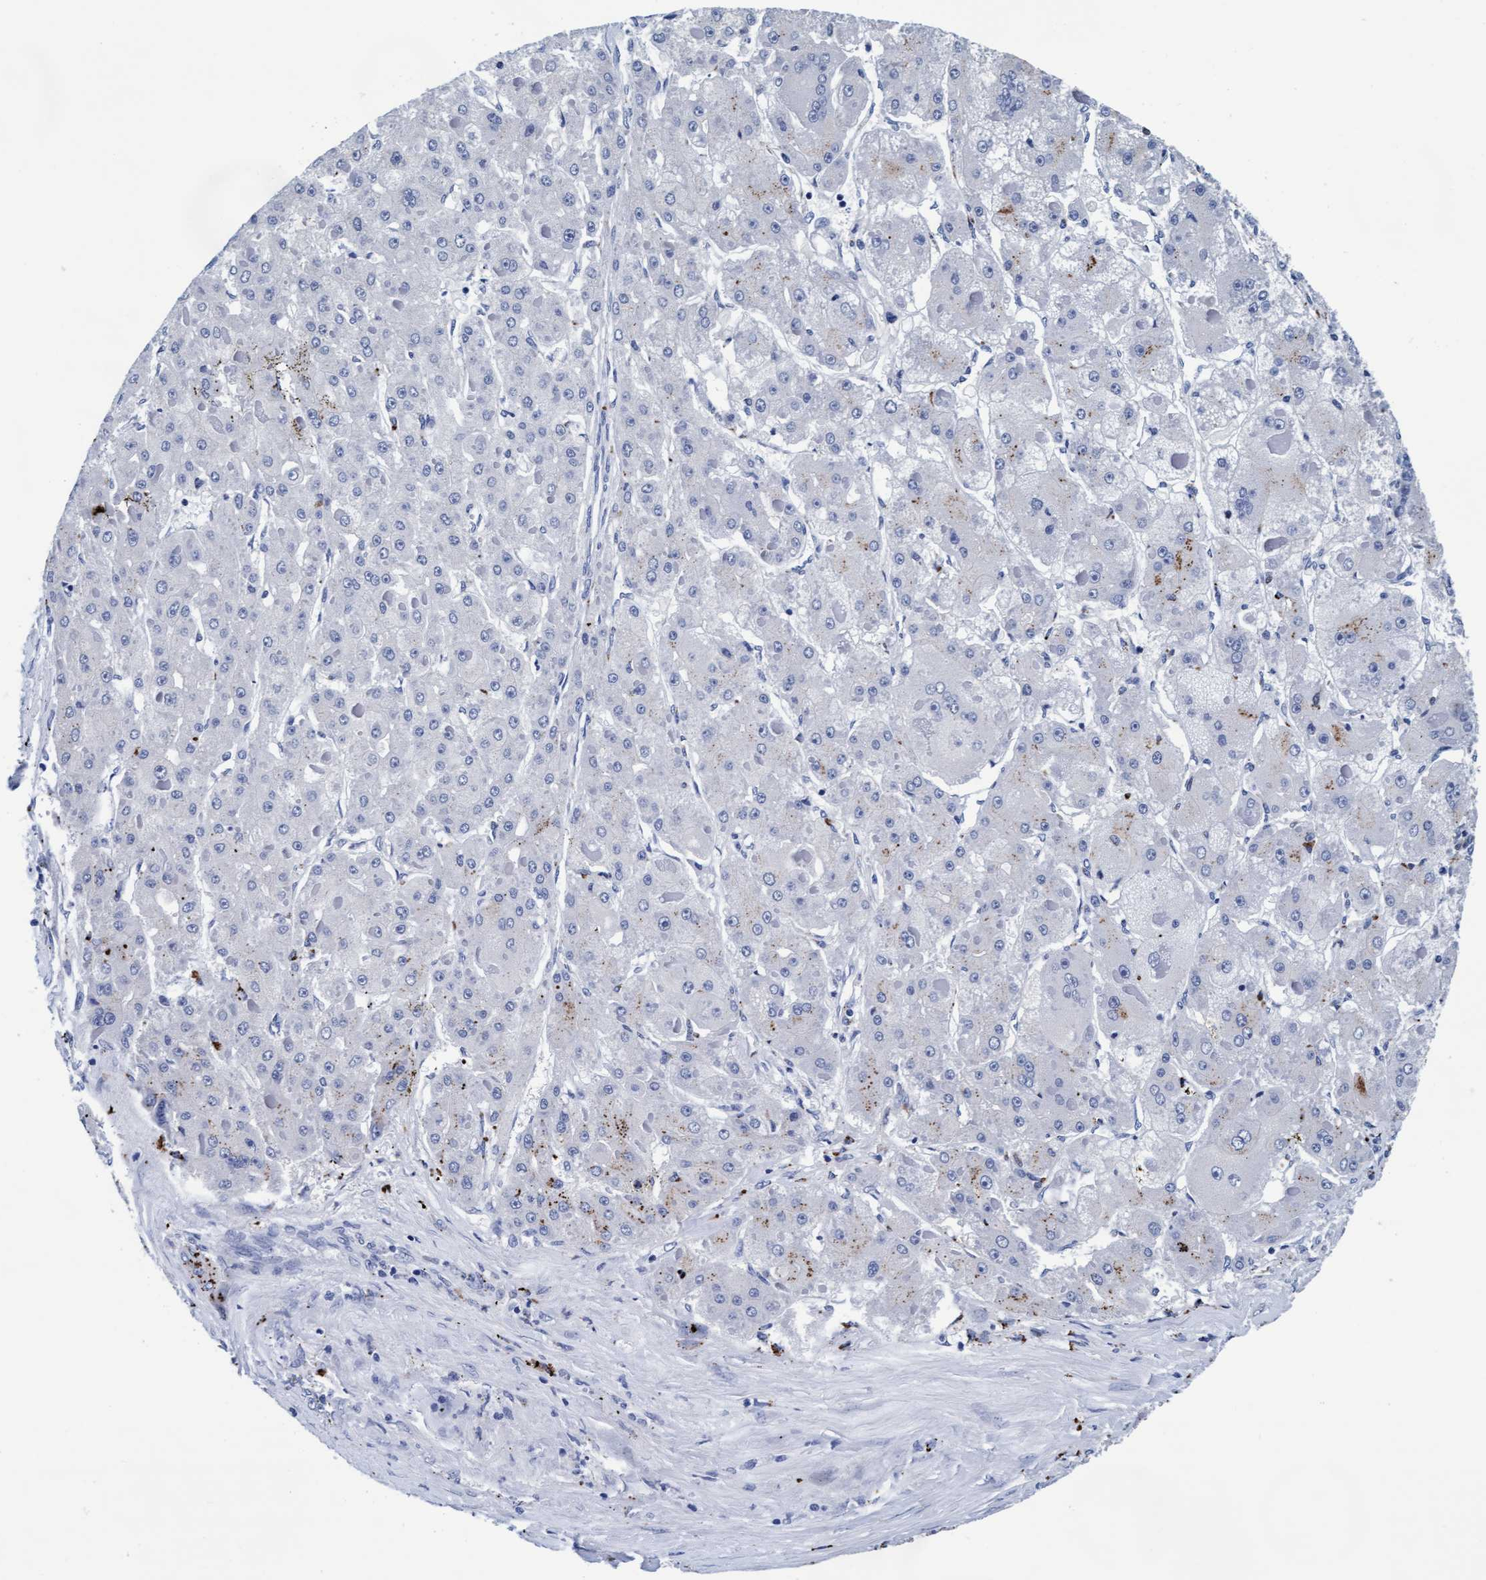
{"staining": {"intensity": "negative", "quantity": "none", "location": "none"}, "tissue": "liver cancer", "cell_type": "Tumor cells", "image_type": "cancer", "snomed": [{"axis": "morphology", "description": "Carcinoma, Hepatocellular, NOS"}, {"axis": "topography", "description": "Liver"}], "caption": "This is a micrograph of immunohistochemistry staining of liver cancer, which shows no positivity in tumor cells.", "gene": "ARSG", "patient": {"sex": "female", "age": 73}}